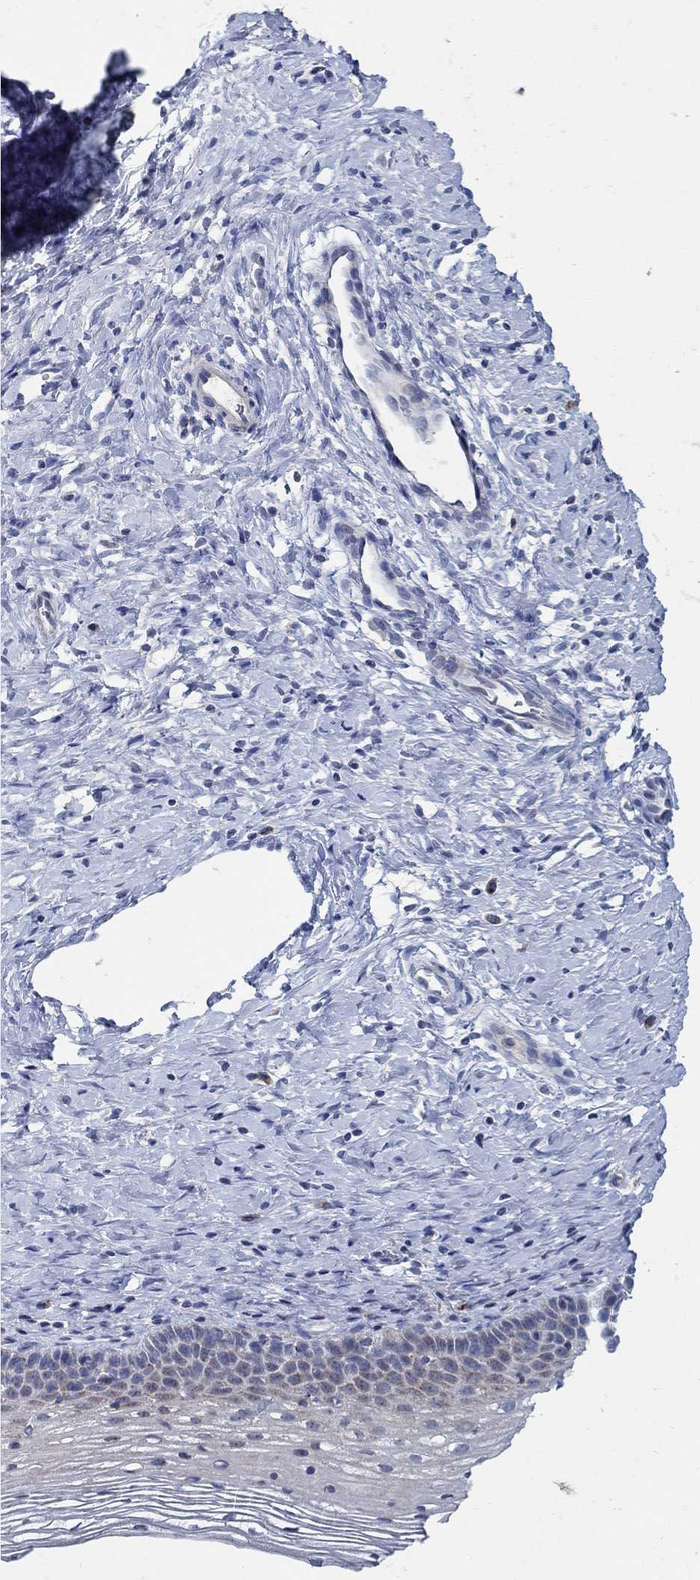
{"staining": {"intensity": "negative", "quantity": "none", "location": "none"}, "tissue": "cervix", "cell_type": "Glandular cells", "image_type": "normal", "snomed": [{"axis": "morphology", "description": "Normal tissue, NOS"}, {"axis": "topography", "description": "Cervix"}], "caption": "DAB (3,3'-diaminobenzidine) immunohistochemical staining of unremarkable human cervix displays no significant expression in glandular cells. (Brightfield microscopy of DAB IHC at high magnification).", "gene": "HMX2", "patient": {"sex": "female", "age": 39}}